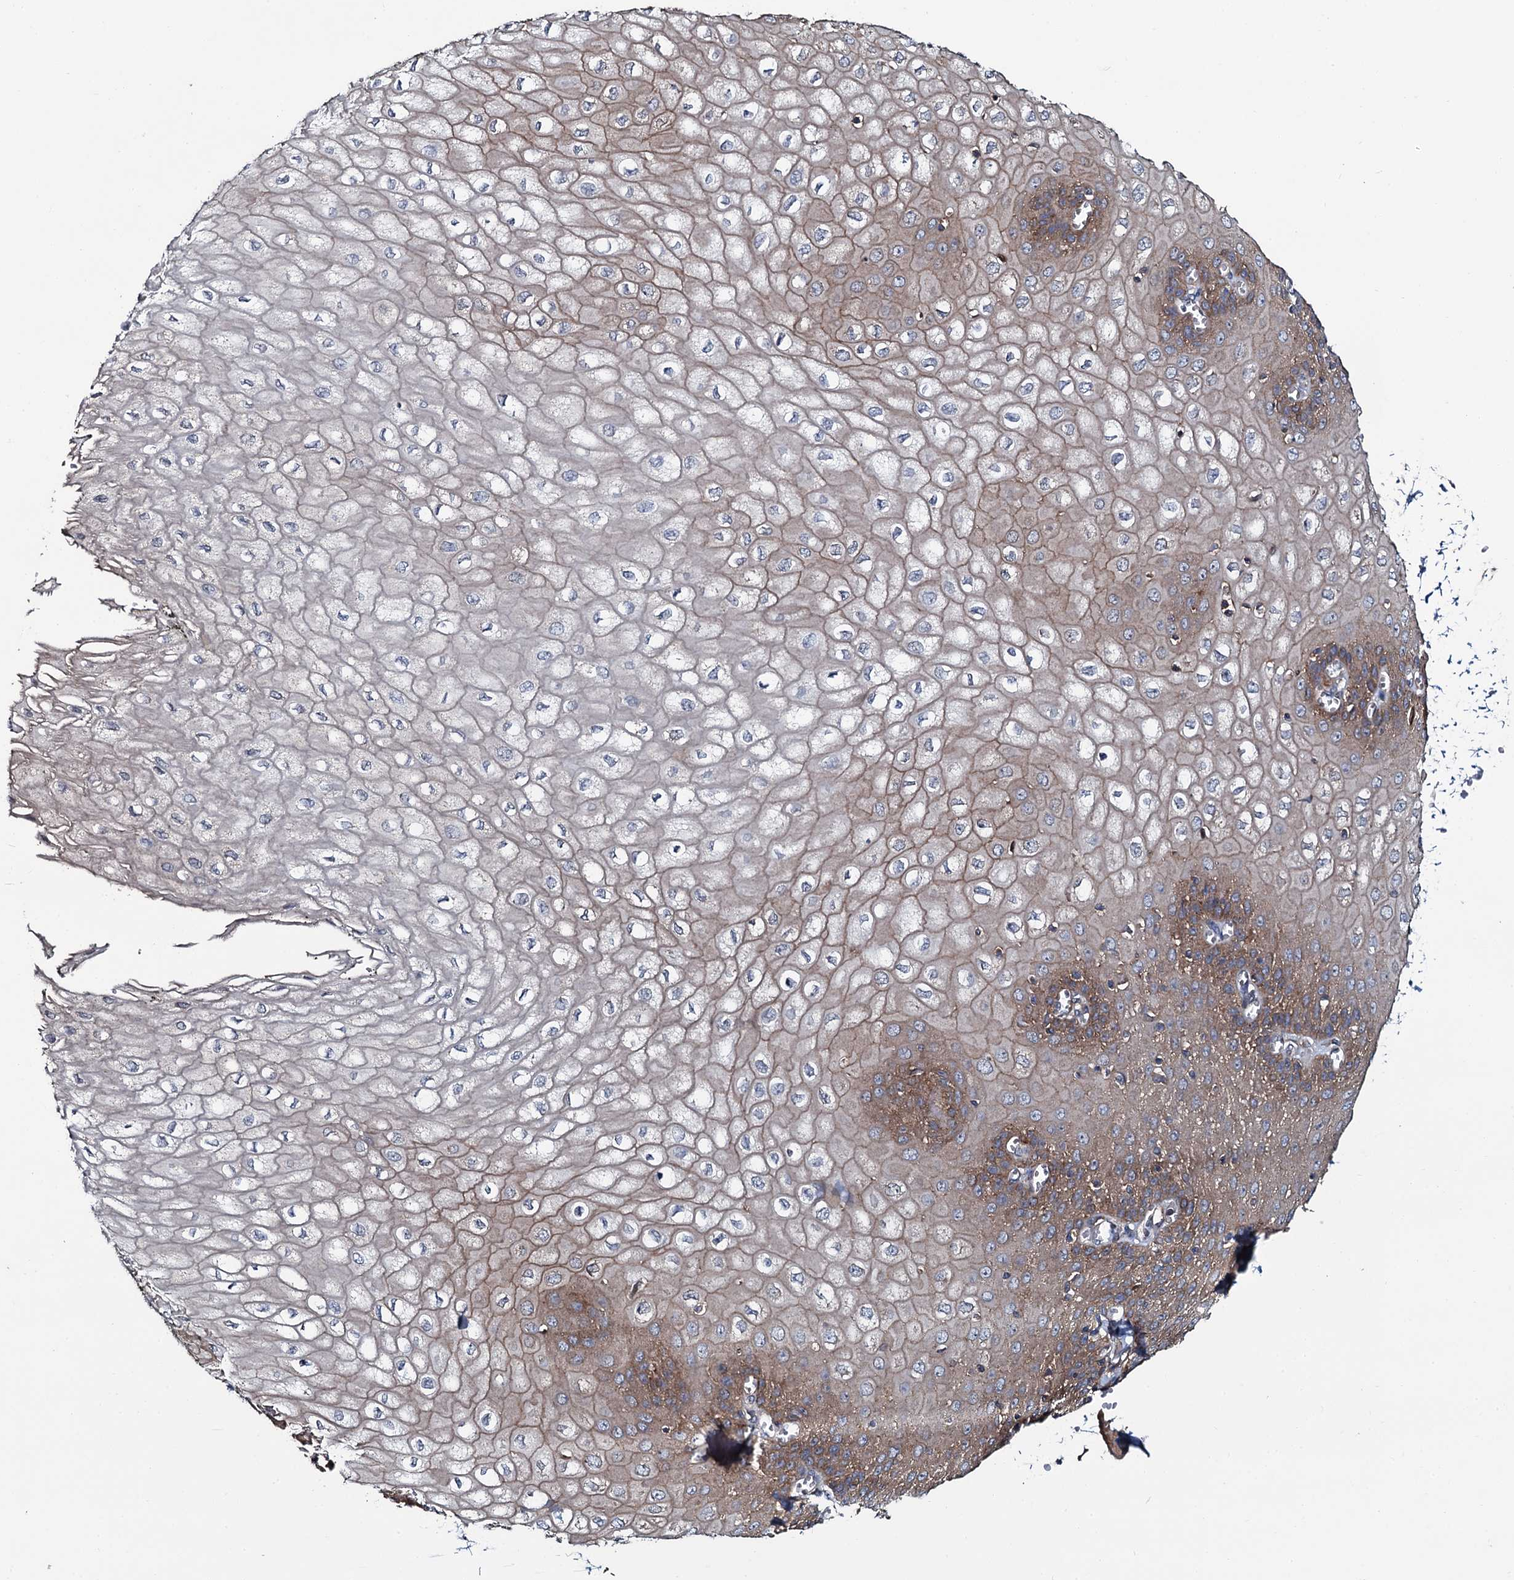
{"staining": {"intensity": "strong", "quantity": "25%-75%", "location": "cytoplasmic/membranous"}, "tissue": "esophagus", "cell_type": "Squamous epithelial cells", "image_type": "normal", "snomed": [{"axis": "morphology", "description": "Normal tissue, NOS"}, {"axis": "topography", "description": "Esophagus"}], "caption": "This is a histology image of immunohistochemistry staining of normal esophagus, which shows strong staining in the cytoplasmic/membranous of squamous epithelial cells.", "gene": "USPL1", "patient": {"sex": "male", "age": 60}}